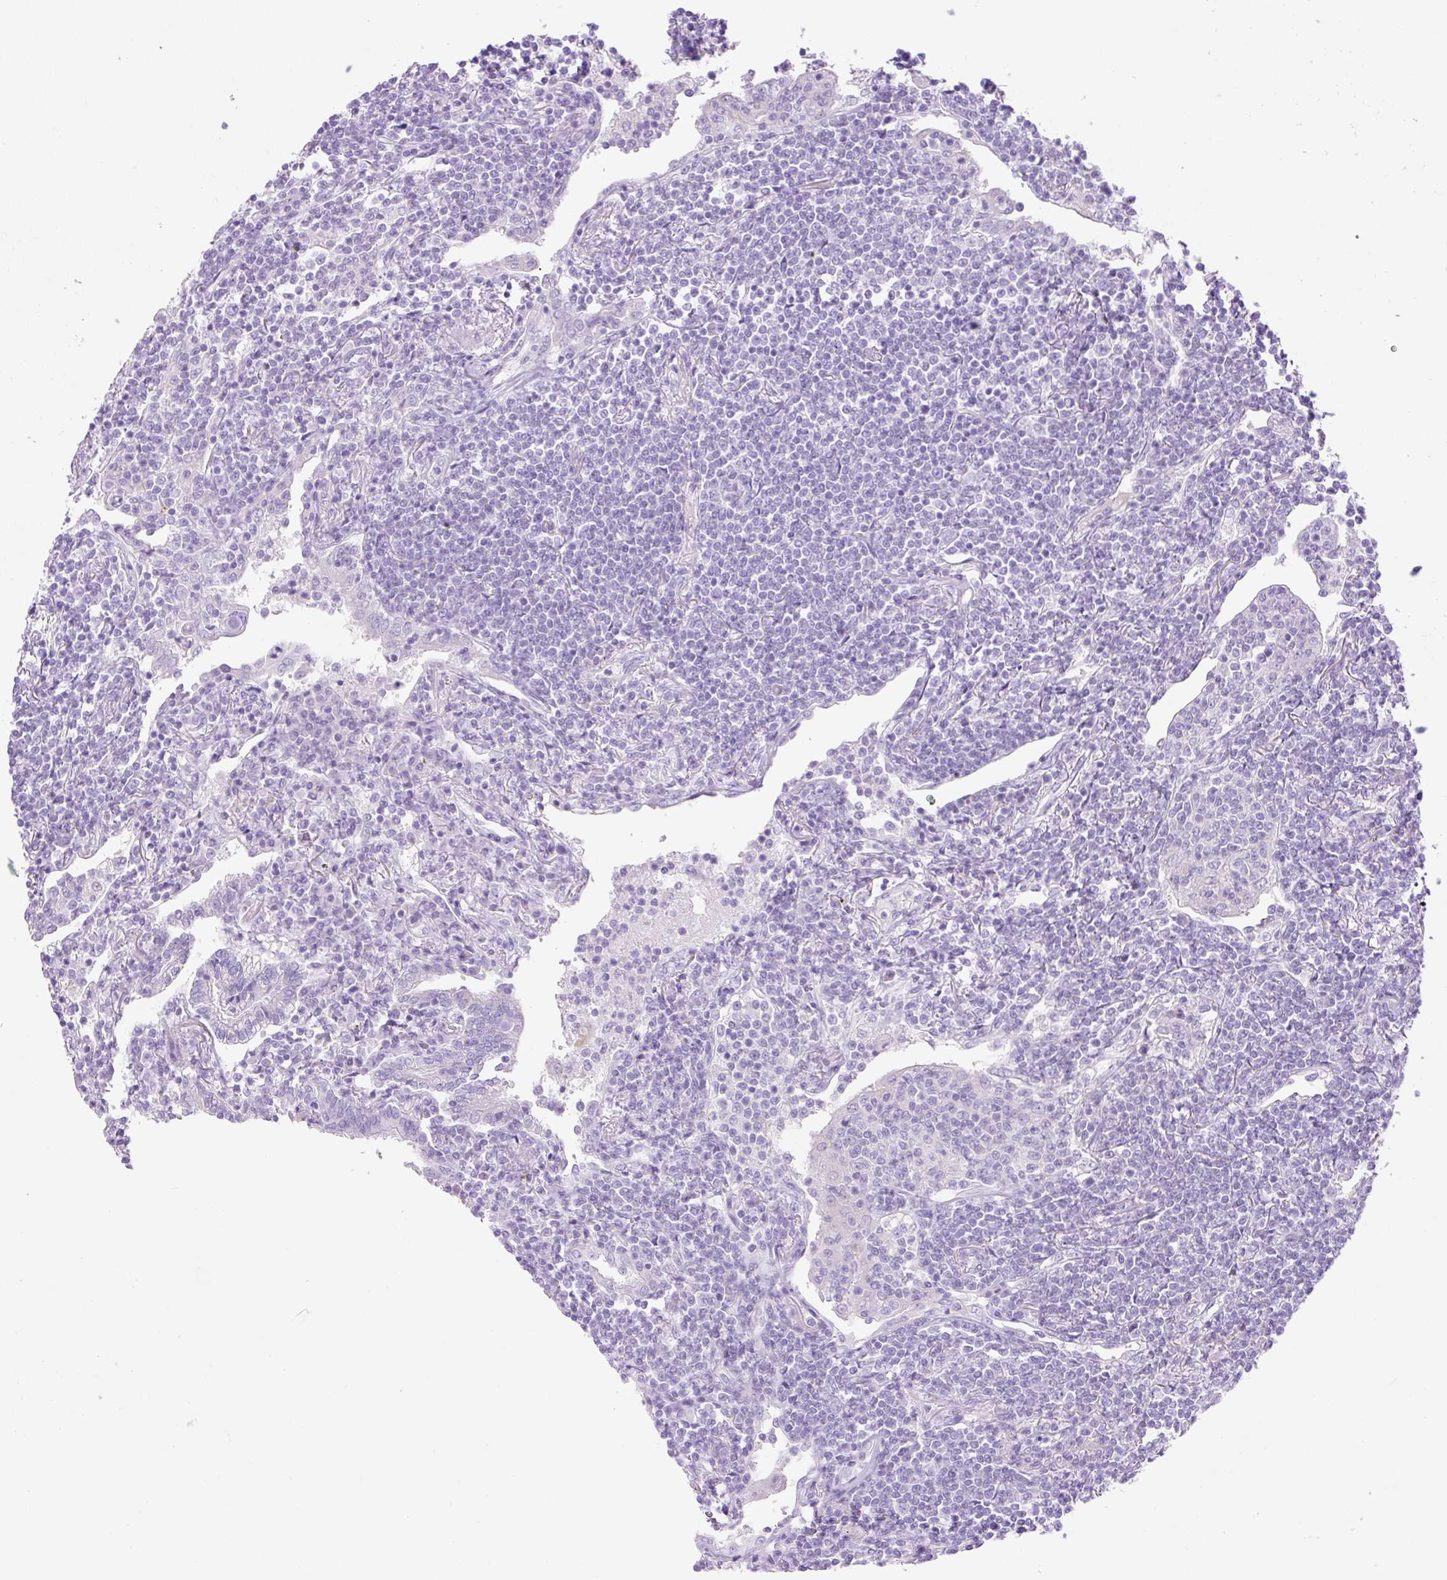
{"staining": {"intensity": "negative", "quantity": "none", "location": "none"}, "tissue": "lymphoma", "cell_type": "Tumor cells", "image_type": "cancer", "snomed": [{"axis": "morphology", "description": "Malignant lymphoma, non-Hodgkin's type, Low grade"}, {"axis": "topography", "description": "Lung"}], "caption": "Immunohistochemistry histopathology image of human low-grade malignant lymphoma, non-Hodgkin's type stained for a protein (brown), which demonstrates no expression in tumor cells.", "gene": "CDX1", "patient": {"sex": "female", "age": 71}}